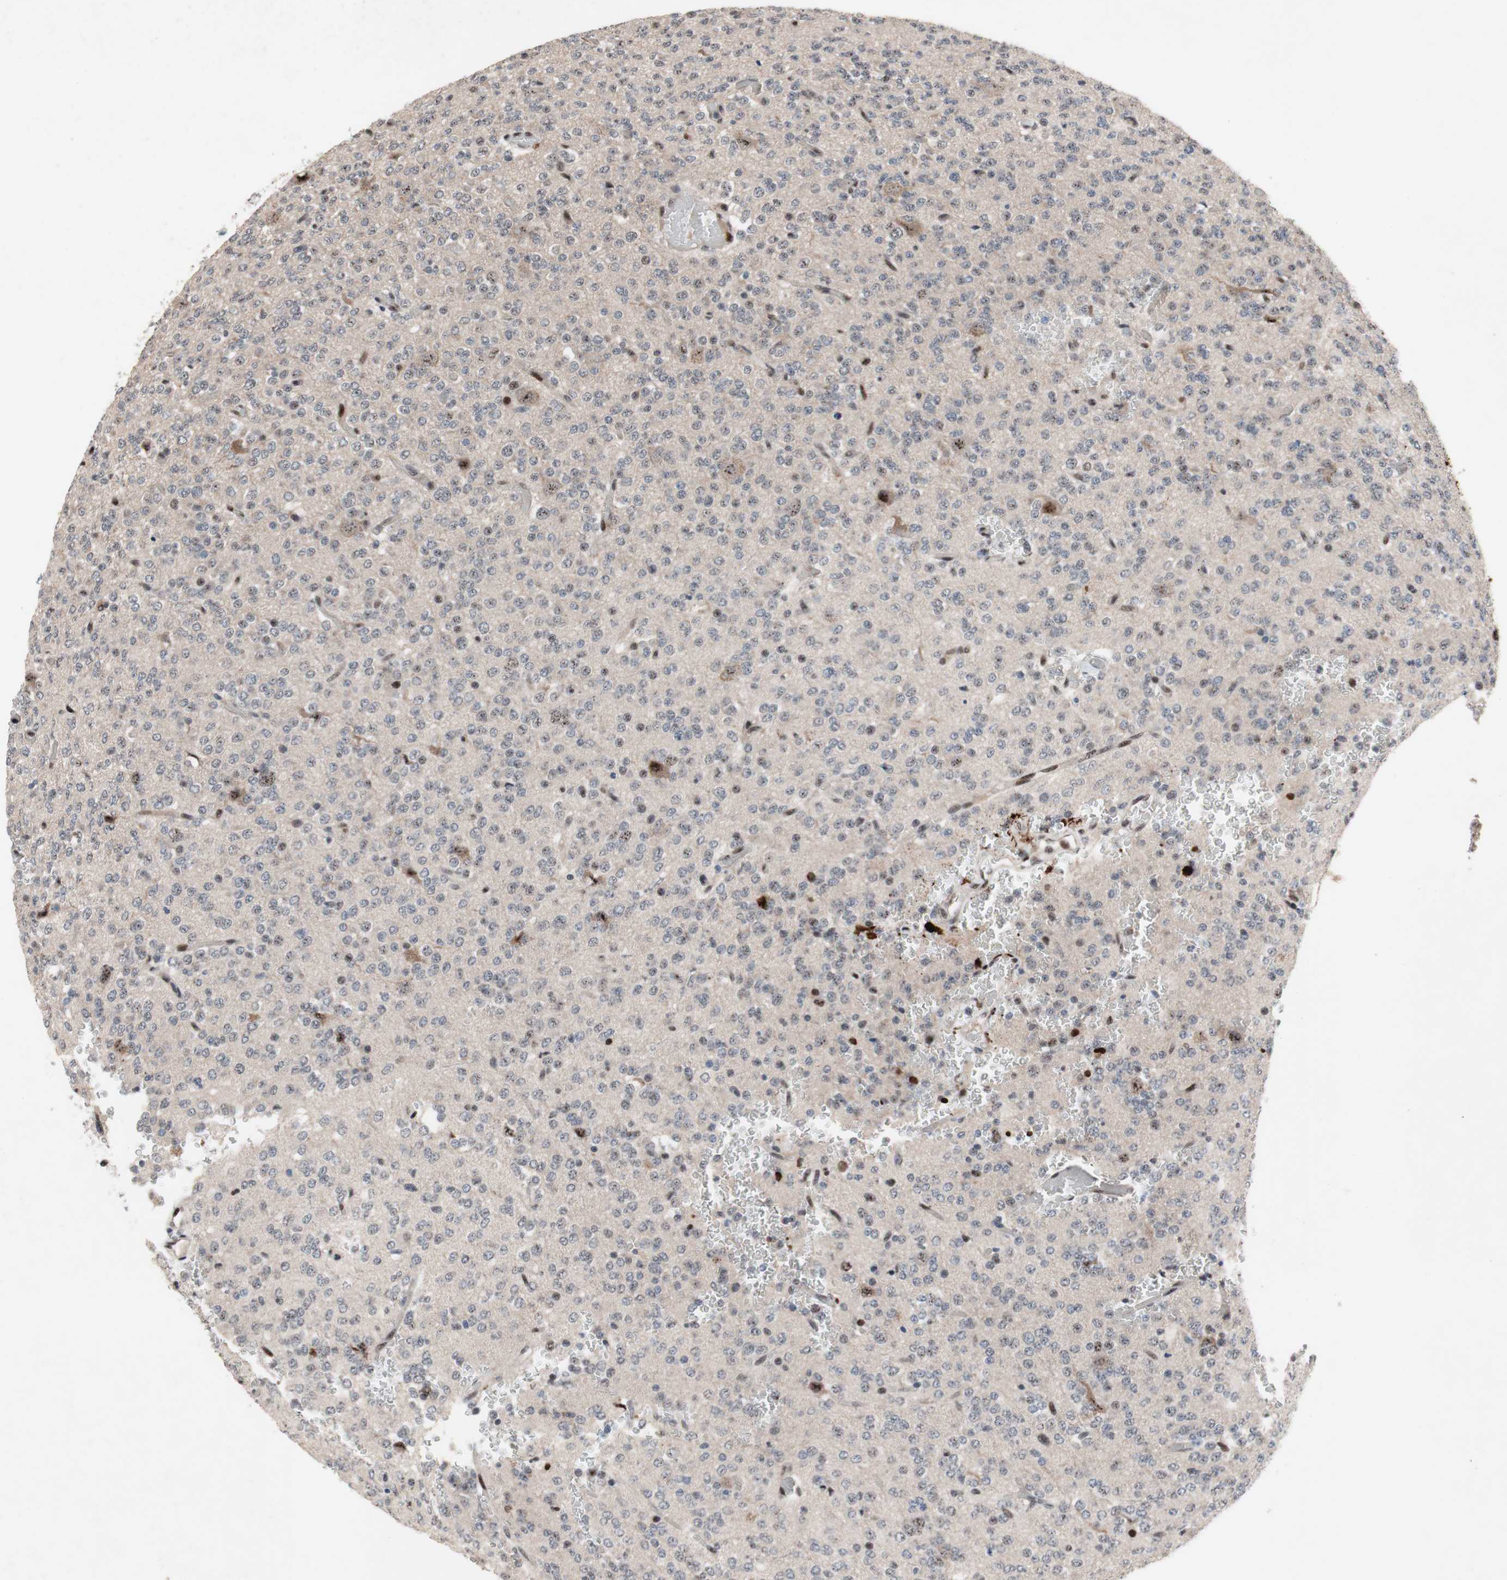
{"staining": {"intensity": "weak", "quantity": "<25%", "location": "nuclear"}, "tissue": "glioma", "cell_type": "Tumor cells", "image_type": "cancer", "snomed": [{"axis": "morphology", "description": "Glioma, malignant, Low grade"}, {"axis": "topography", "description": "Brain"}], "caption": "A histopathology image of low-grade glioma (malignant) stained for a protein shows no brown staining in tumor cells. The staining is performed using DAB (3,3'-diaminobenzidine) brown chromogen with nuclei counter-stained in using hematoxylin.", "gene": "SOX7", "patient": {"sex": "male", "age": 38}}